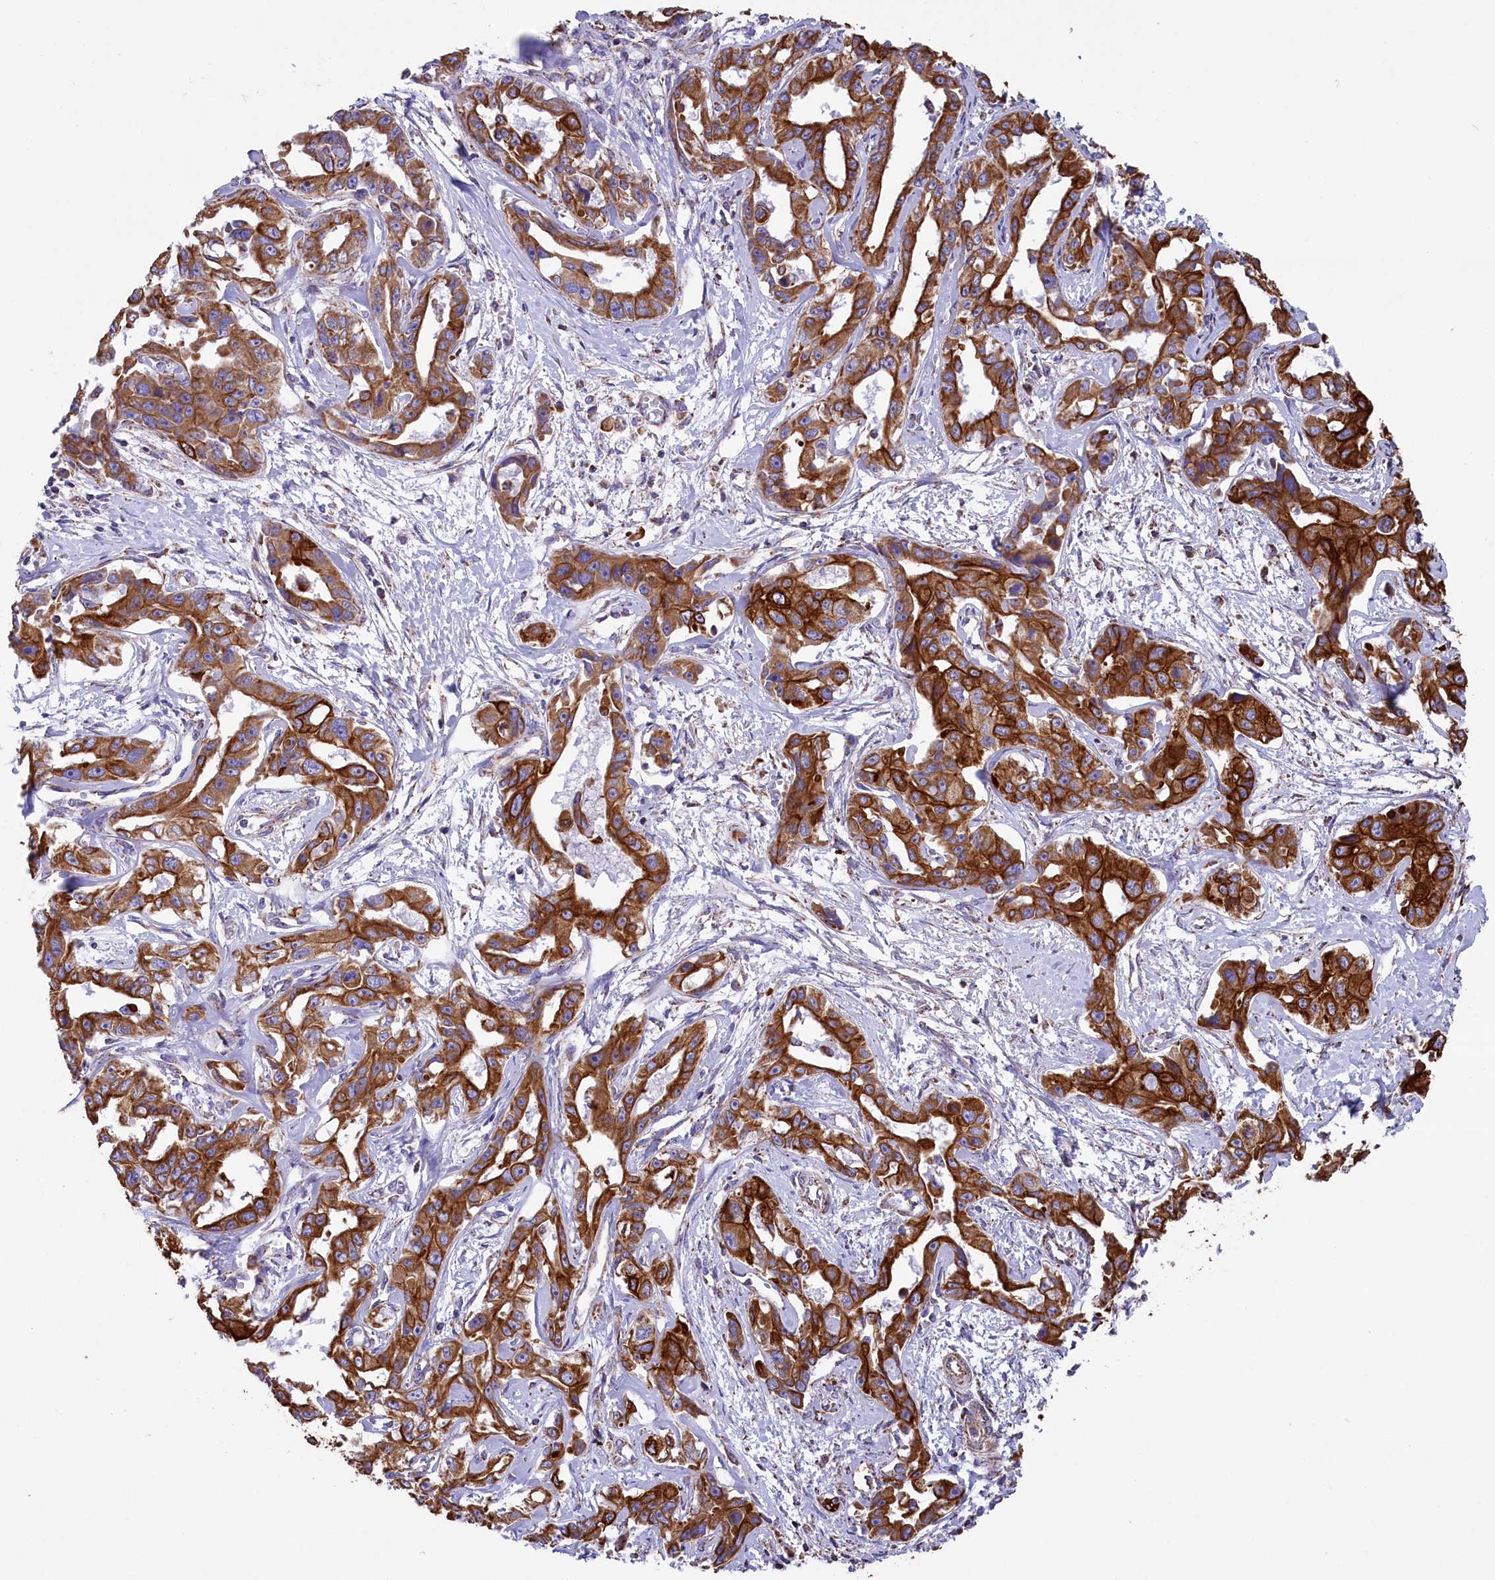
{"staining": {"intensity": "strong", "quantity": ">75%", "location": "cytoplasmic/membranous"}, "tissue": "liver cancer", "cell_type": "Tumor cells", "image_type": "cancer", "snomed": [{"axis": "morphology", "description": "Cholangiocarcinoma"}, {"axis": "topography", "description": "Liver"}], "caption": "Approximately >75% of tumor cells in liver cholangiocarcinoma show strong cytoplasmic/membranous protein positivity as visualized by brown immunohistochemical staining.", "gene": "GATB", "patient": {"sex": "male", "age": 59}}